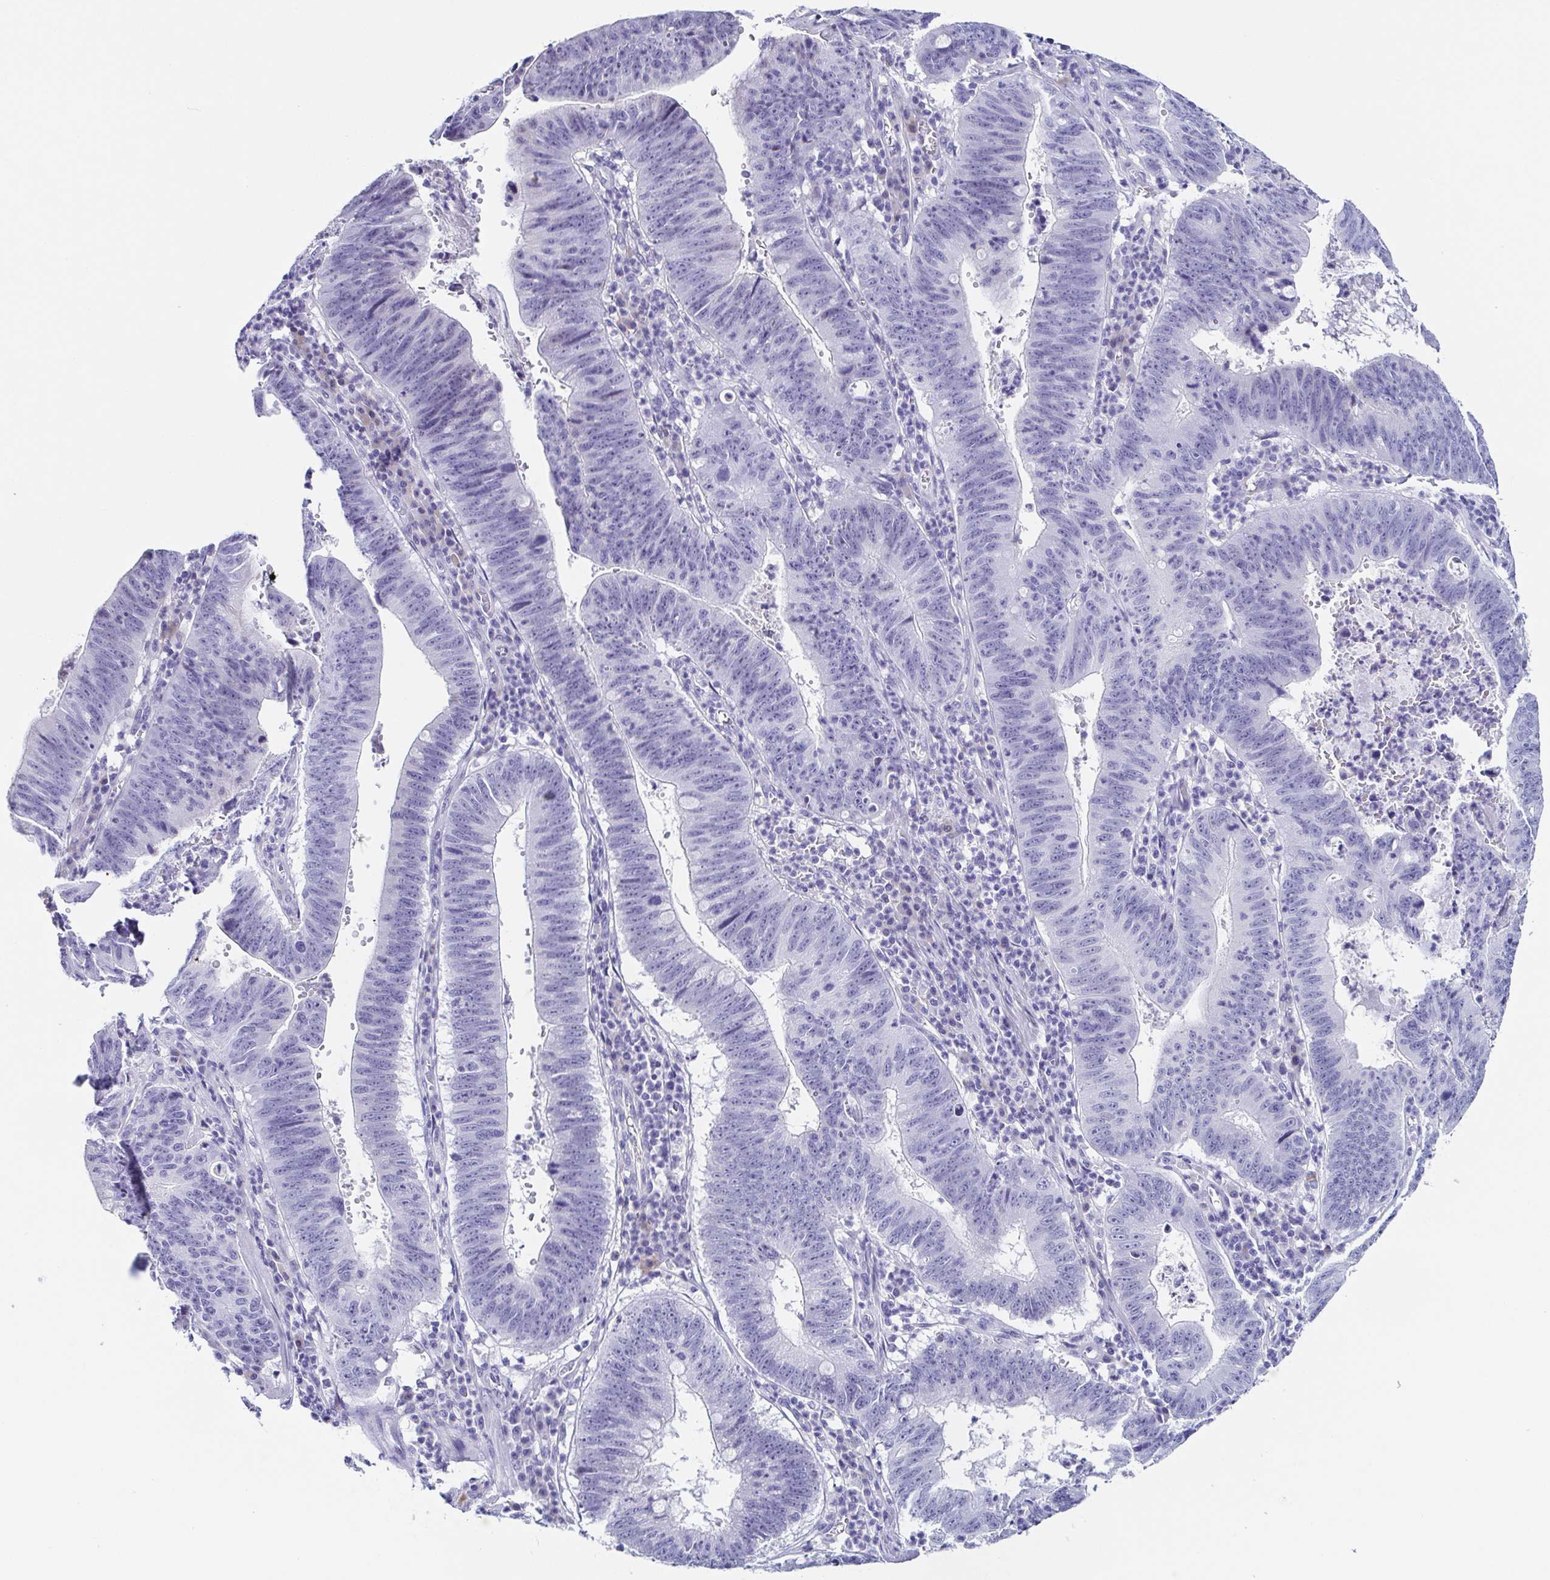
{"staining": {"intensity": "negative", "quantity": "none", "location": "none"}, "tissue": "stomach cancer", "cell_type": "Tumor cells", "image_type": "cancer", "snomed": [{"axis": "morphology", "description": "Adenocarcinoma, NOS"}, {"axis": "topography", "description": "Stomach"}], "caption": "Immunohistochemical staining of human adenocarcinoma (stomach) displays no significant staining in tumor cells.", "gene": "TNNT2", "patient": {"sex": "male", "age": 59}}